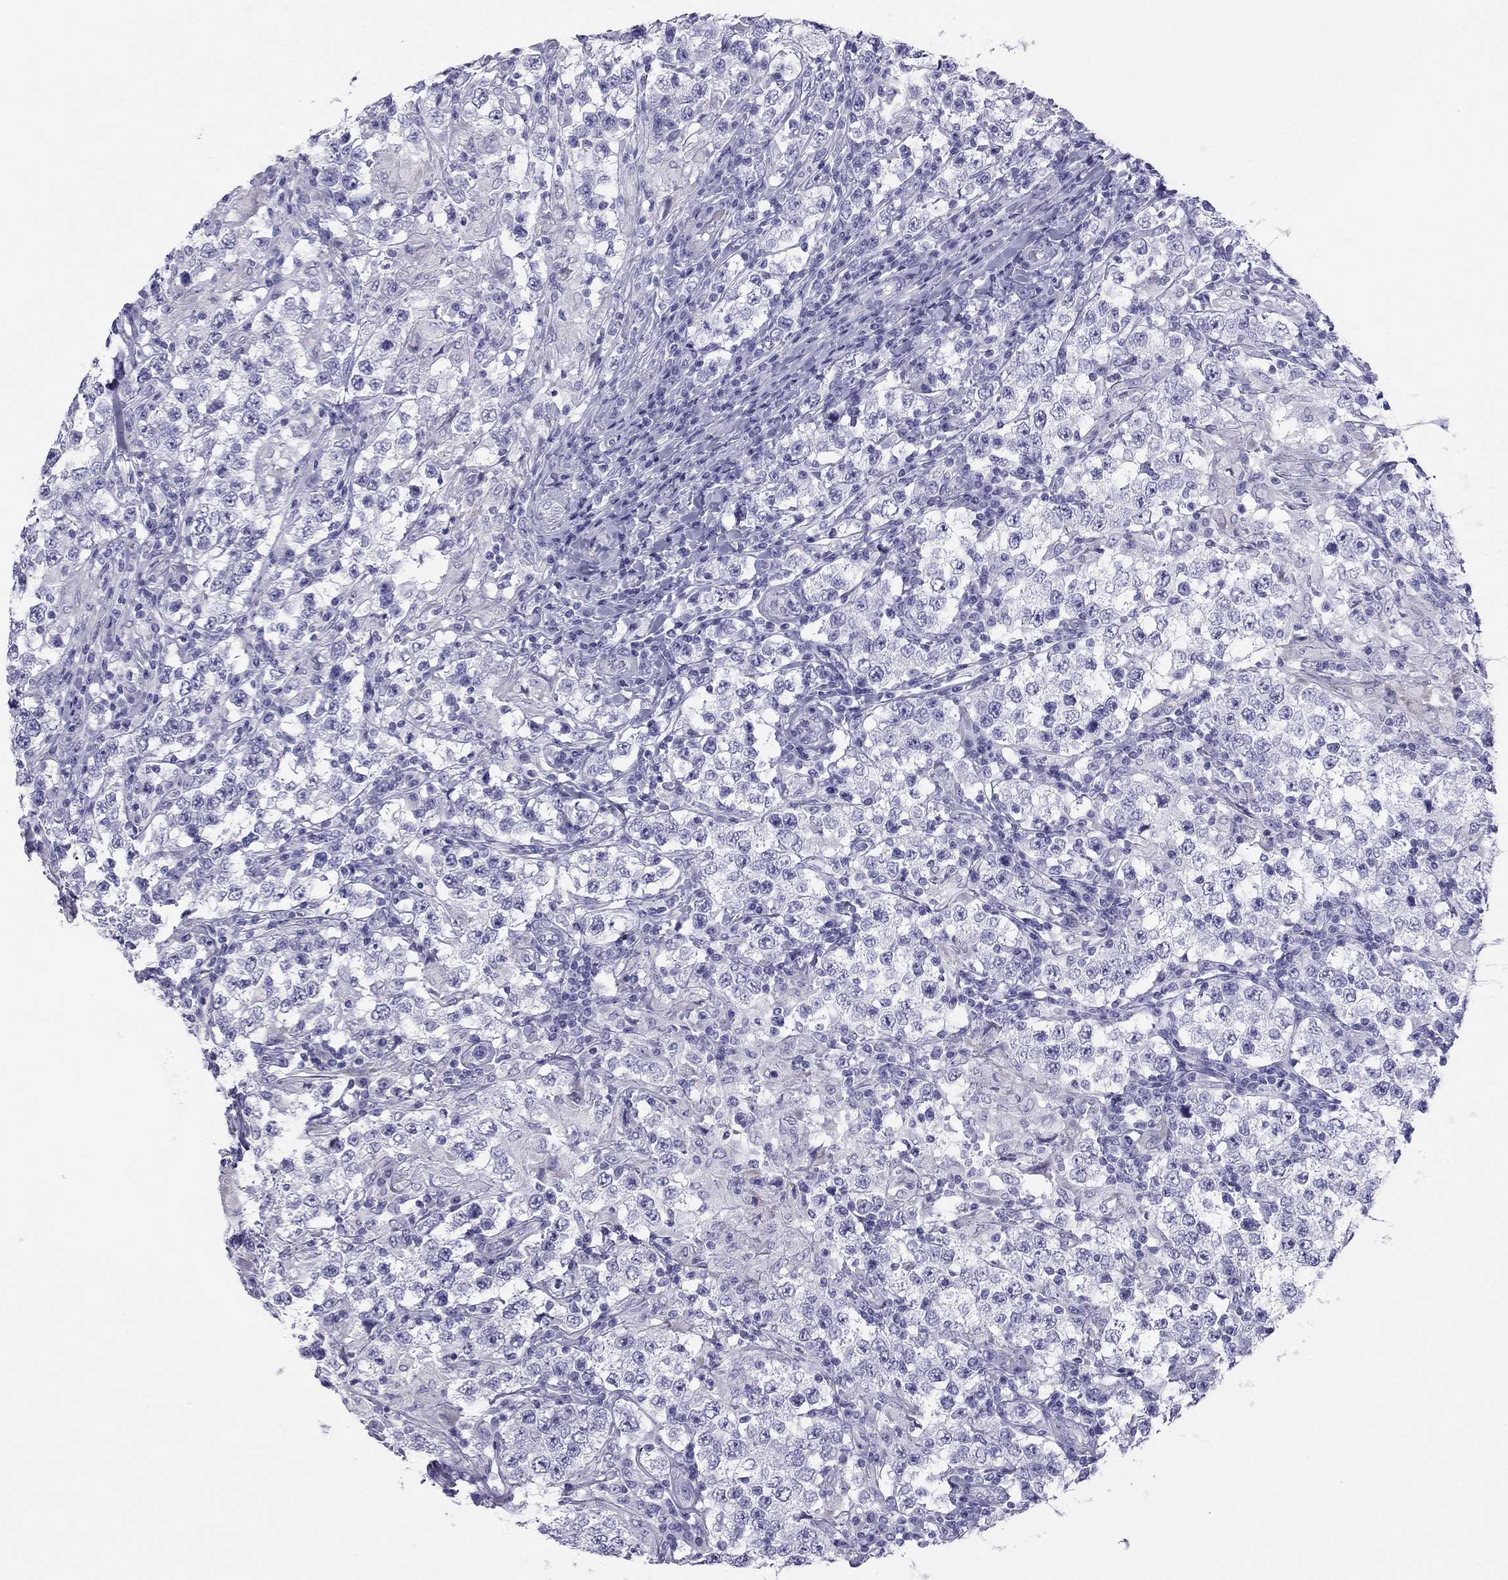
{"staining": {"intensity": "negative", "quantity": "none", "location": "none"}, "tissue": "testis cancer", "cell_type": "Tumor cells", "image_type": "cancer", "snomed": [{"axis": "morphology", "description": "Seminoma, NOS"}, {"axis": "morphology", "description": "Carcinoma, Embryonal, NOS"}, {"axis": "topography", "description": "Testis"}], "caption": "A high-resolution image shows immunohistochemistry staining of testis cancer, which shows no significant positivity in tumor cells.", "gene": "TRPM3", "patient": {"sex": "male", "age": 41}}